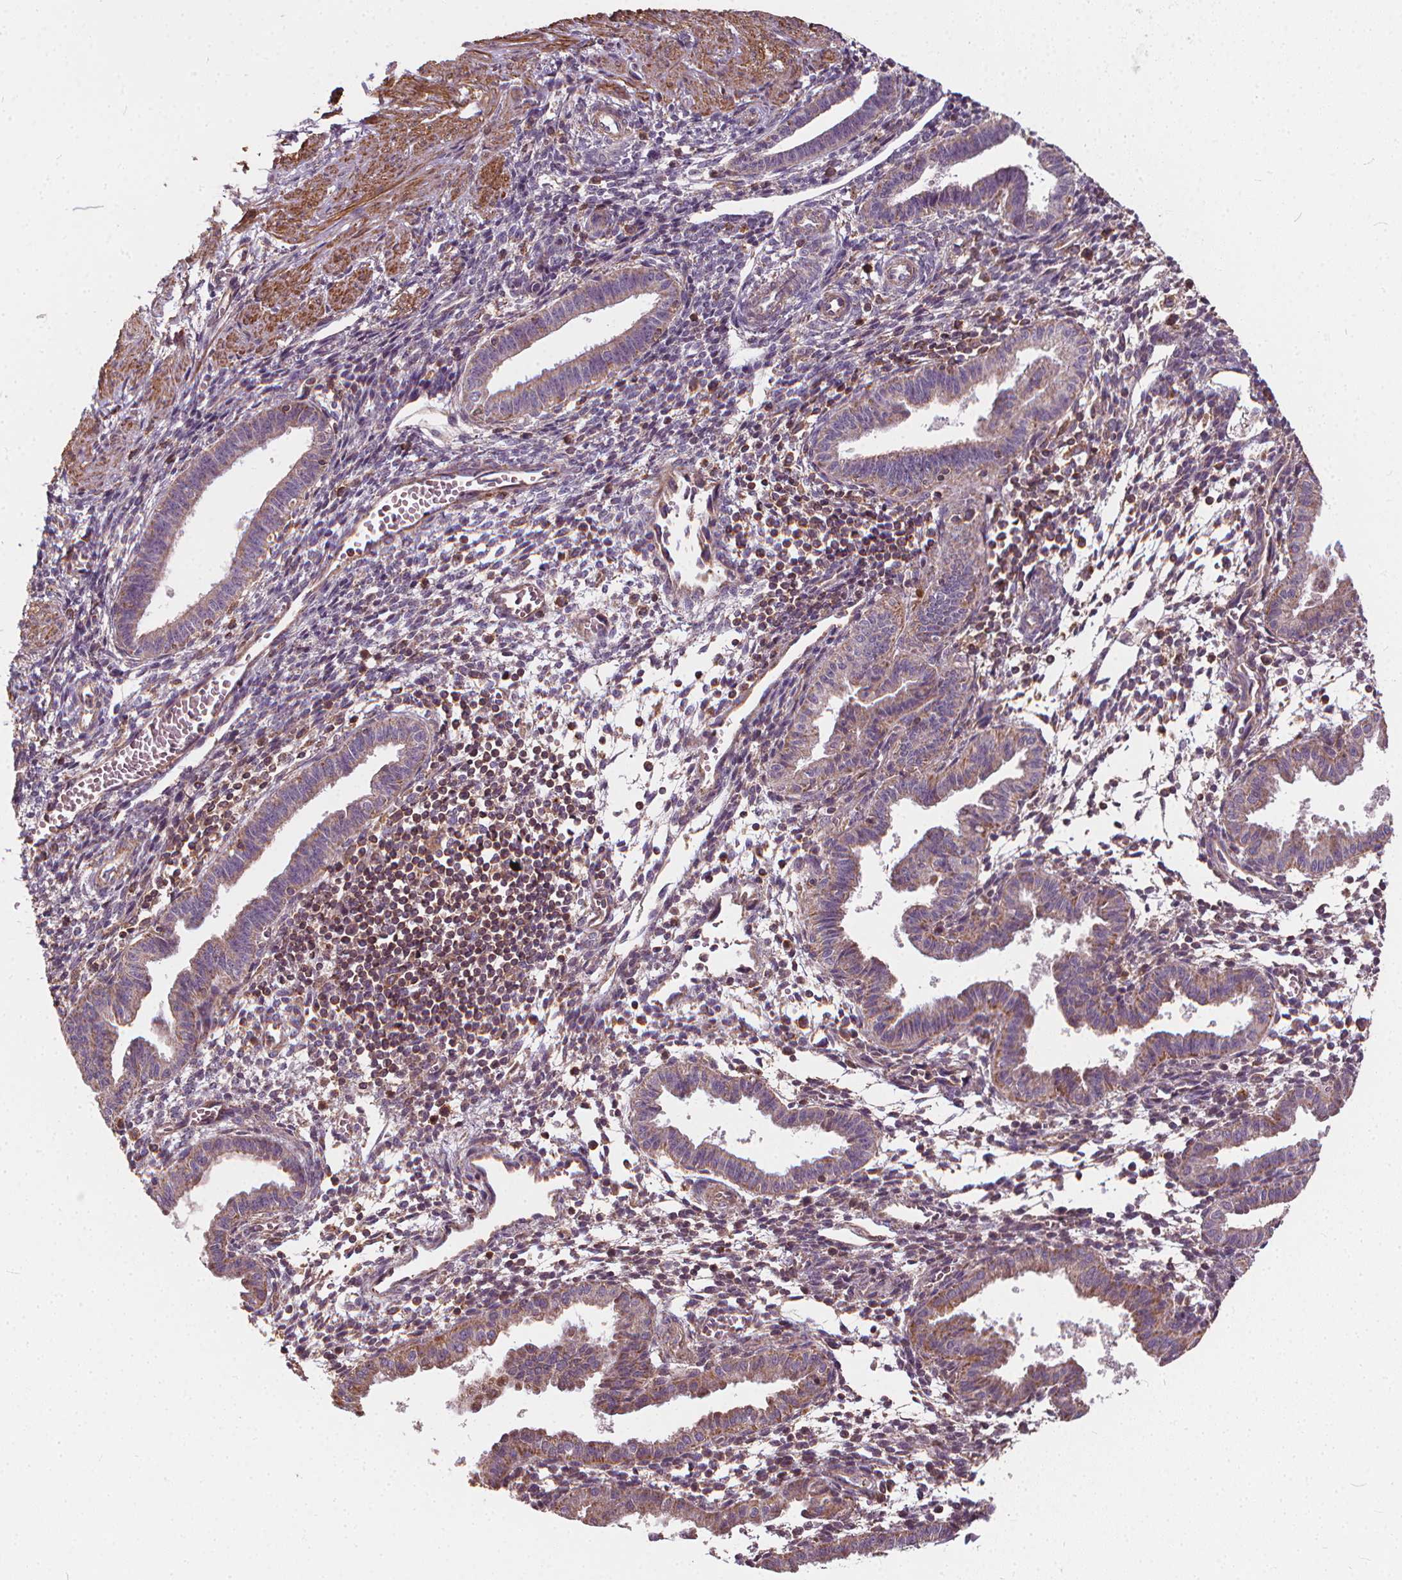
{"staining": {"intensity": "weak", "quantity": "25%-75%", "location": "cytoplasmic/membranous,nuclear"}, "tissue": "endometrium", "cell_type": "Cells in endometrial stroma", "image_type": "normal", "snomed": [{"axis": "morphology", "description": "Normal tissue, NOS"}, {"axis": "topography", "description": "Endometrium"}], "caption": "Endometrium stained with a brown dye reveals weak cytoplasmic/membranous,nuclear positive positivity in about 25%-75% of cells in endometrial stroma.", "gene": "ORAI2", "patient": {"sex": "female", "age": 37}}